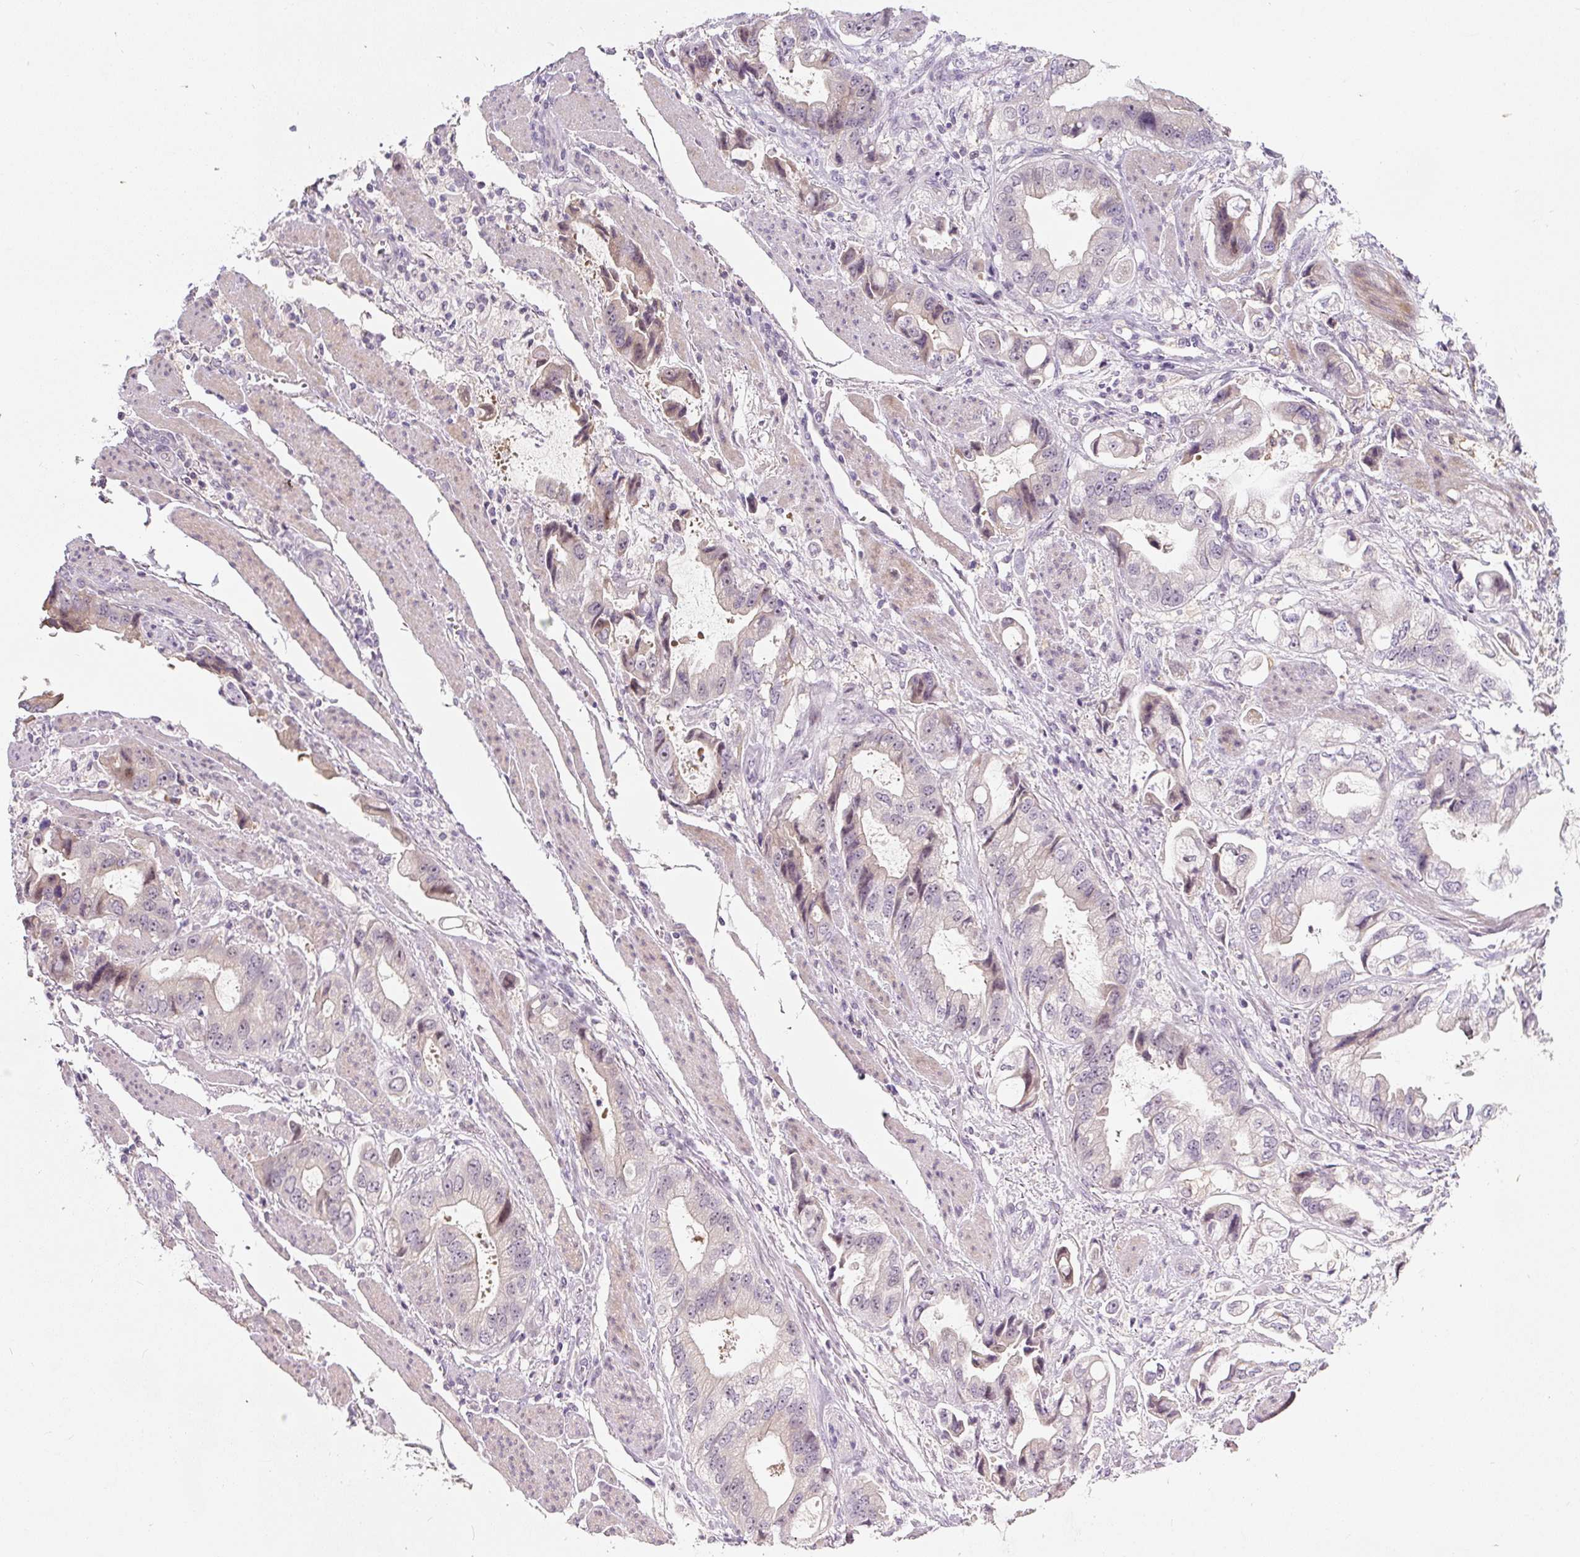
{"staining": {"intensity": "negative", "quantity": "none", "location": "none"}, "tissue": "stomach cancer", "cell_type": "Tumor cells", "image_type": "cancer", "snomed": [{"axis": "morphology", "description": "Adenocarcinoma, NOS"}, {"axis": "topography", "description": "Stomach"}], "caption": "A high-resolution image shows IHC staining of adenocarcinoma (stomach), which displays no significant expression in tumor cells.", "gene": "PWWP3B", "patient": {"sex": "male", "age": 62}}